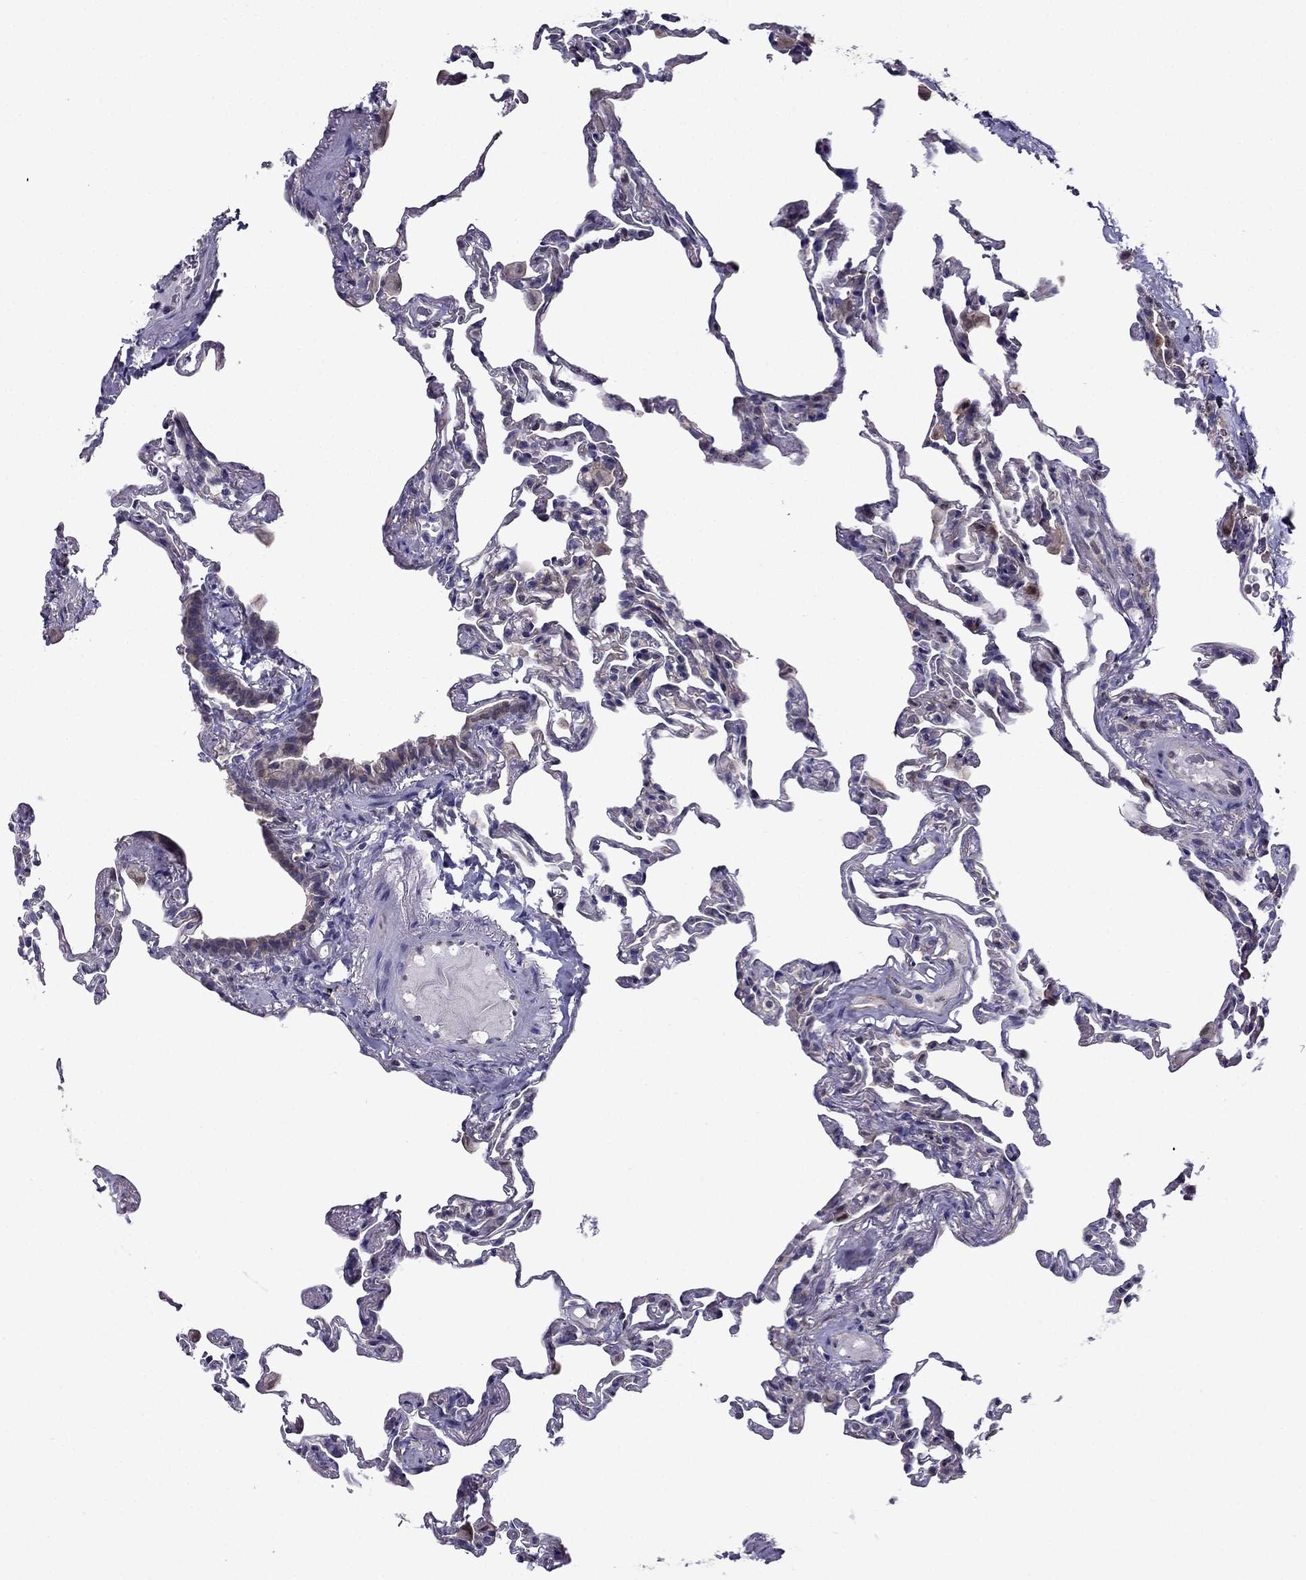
{"staining": {"intensity": "negative", "quantity": "none", "location": "none"}, "tissue": "lung", "cell_type": "Alveolar cells", "image_type": "normal", "snomed": [{"axis": "morphology", "description": "Normal tissue, NOS"}, {"axis": "topography", "description": "Lung"}], "caption": "Alveolar cells are negative for brown protein staining in benign lung. (IHC, brightfield microscopy, high magnification).", "gene": "CDK5", "patient": {"sex": "female", "age": 57}}